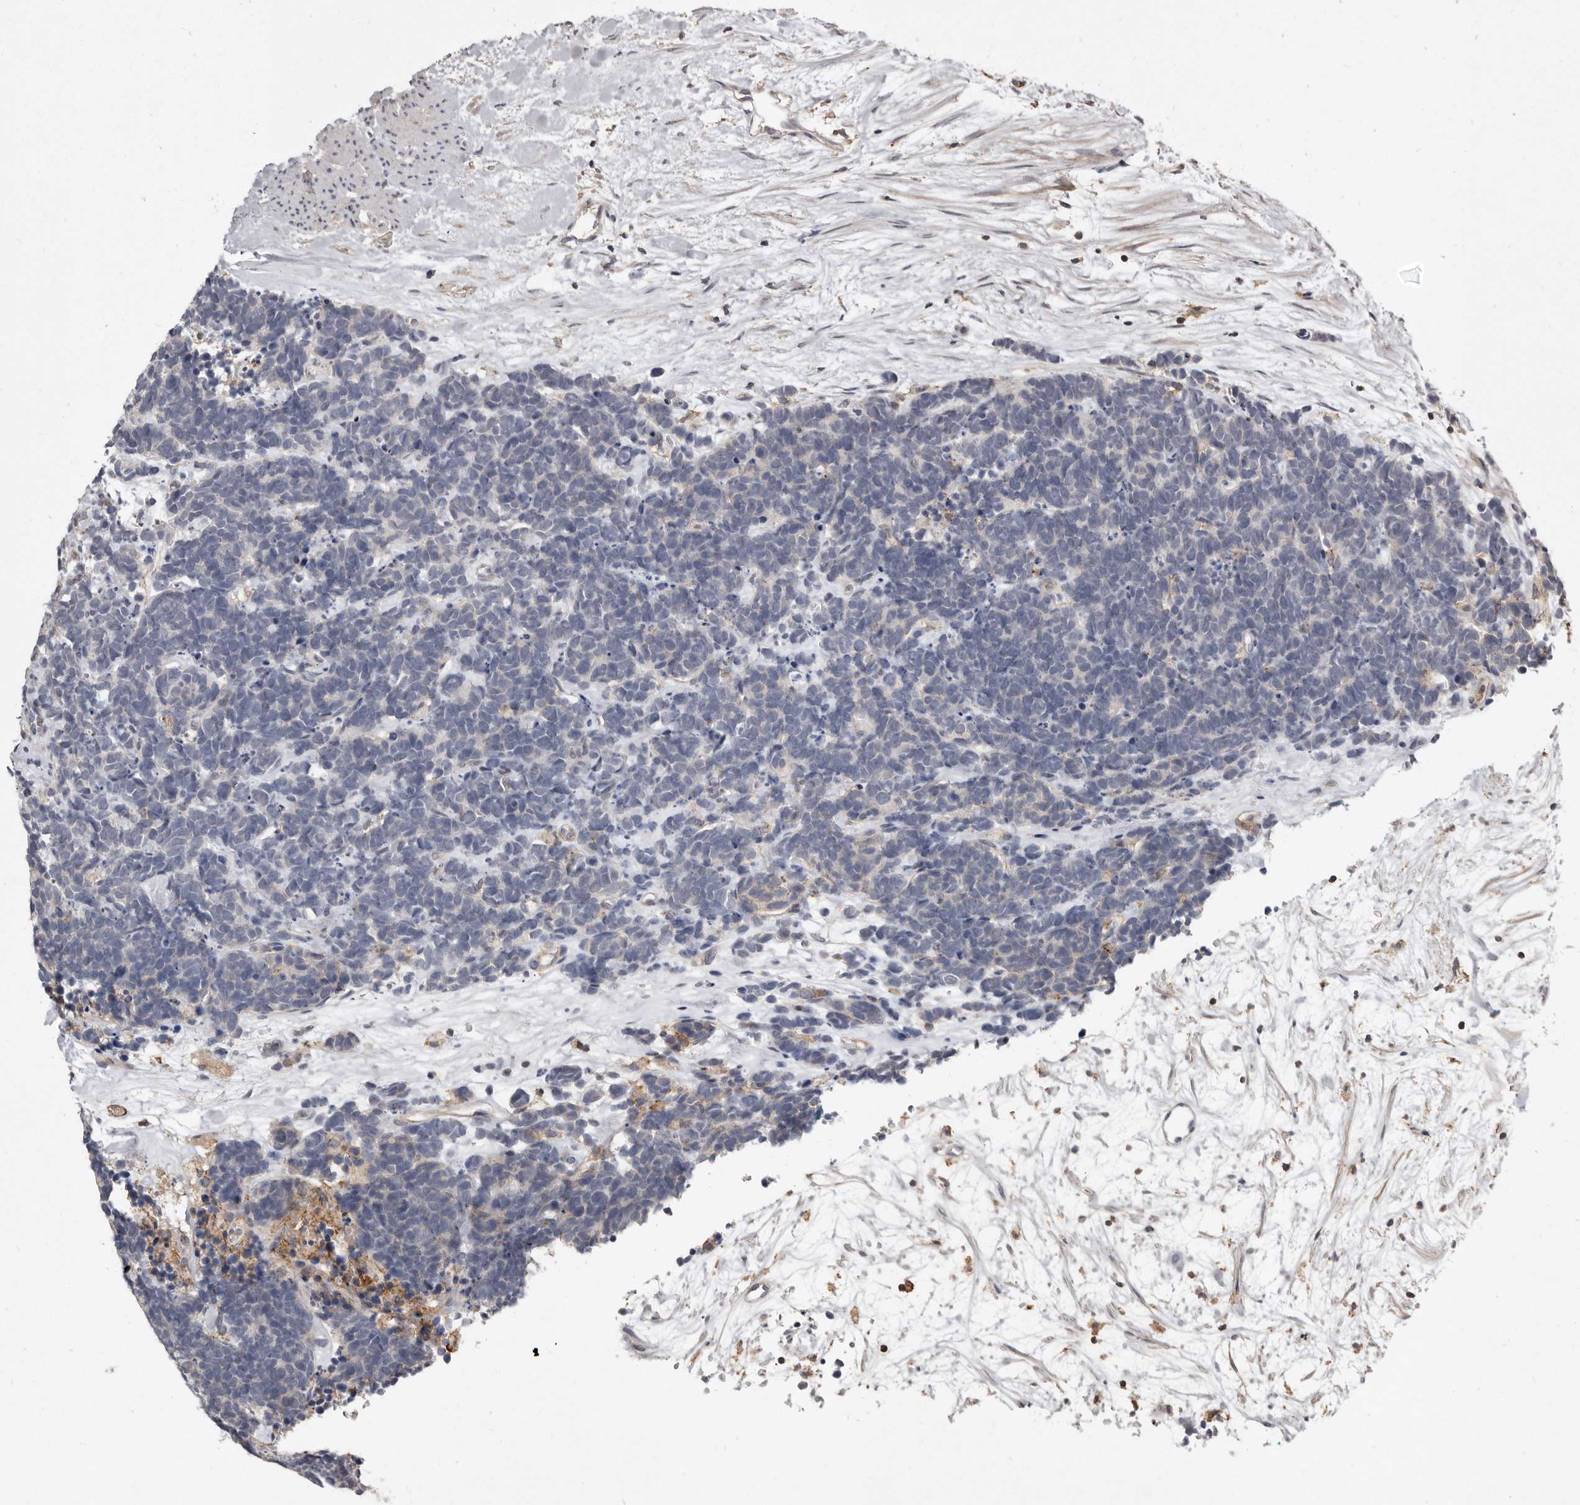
{"staining": {"intensity": "negative", "quantity": "none", "location": "none"}, "tissue": "carcinoid", "cell_type": "Tumor cells", "image_type": "cancer", "snomed": [{"axis": "morphology", "description": "Carcinoma, NOS"}, {"axis": "morphology", "description": "Carcinoid, malignant, NOS"}, {"axis": "topography", "description": "Urinary bladder"}], "caption": "An IHC micrograph of carcinoma is shown. There is no staining in tumor cells of carcinoma. (DAB (3,3'-diaminobenzidine) IHC visualized using brightfield microscopy, high magnification).", "gene": "KIF26B", "patient": {"sex": "male", "age": 57}}